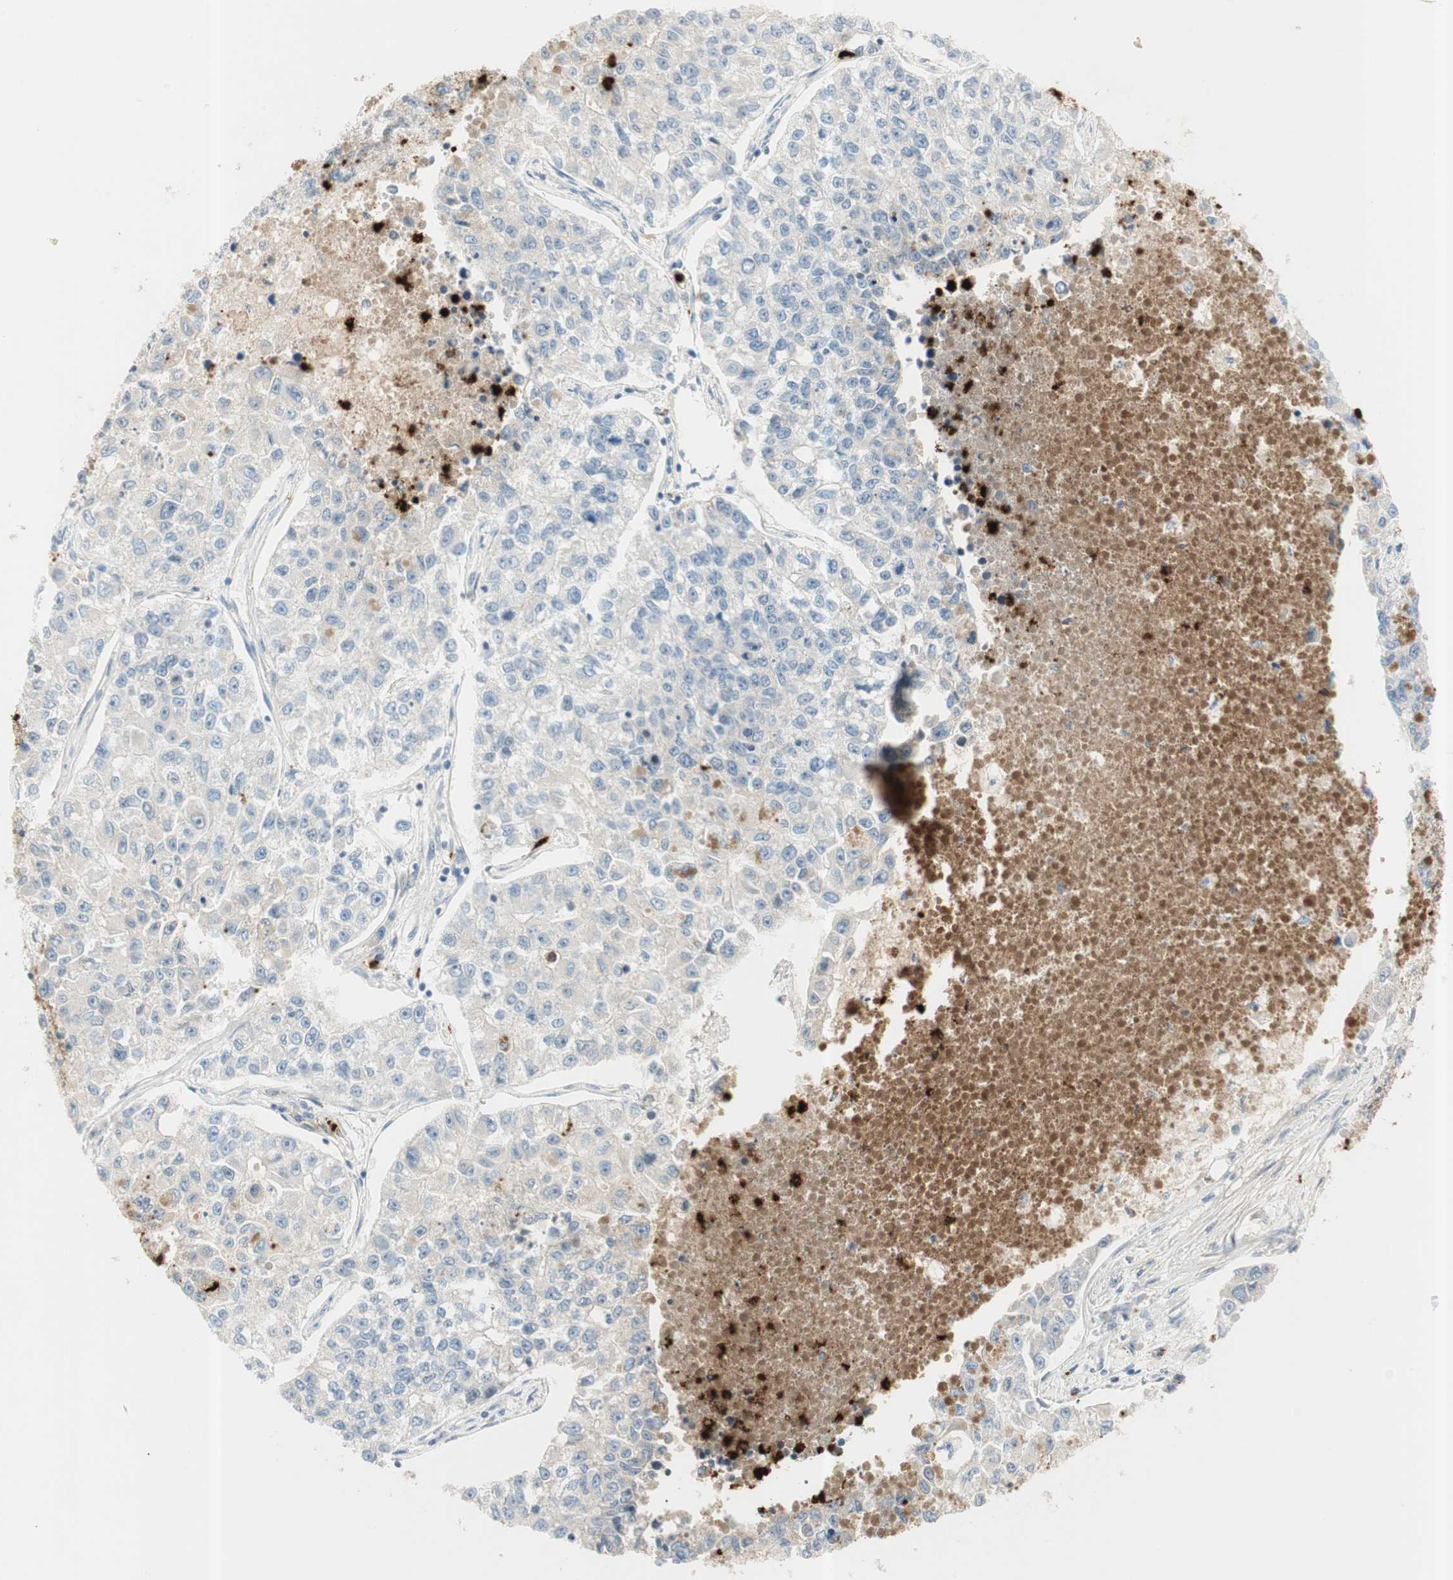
{"staining": {"intensity": "negative", "quantity": "none", "location": "none"}, "tissue": "lung cancer", "cell_type": "Tumor cells", "image_type": "cancer", "snomed": [{"axis": "morphology", "description": "Adenocarcinoma, NOS"}, {"axis": "topography", "description": "Lung"}], "caption": "This photomicrograph is of lung cancer stained with IHC to label a protein in brown with the nuclei are counter-stained blue. There is no positivity in tumor cells. (DAB (3,3'-diaminobenzidine) immunohistochemistry, high magnification).", "gene": "PRTN3", "patient": {"sex": "male", "age": 49}}